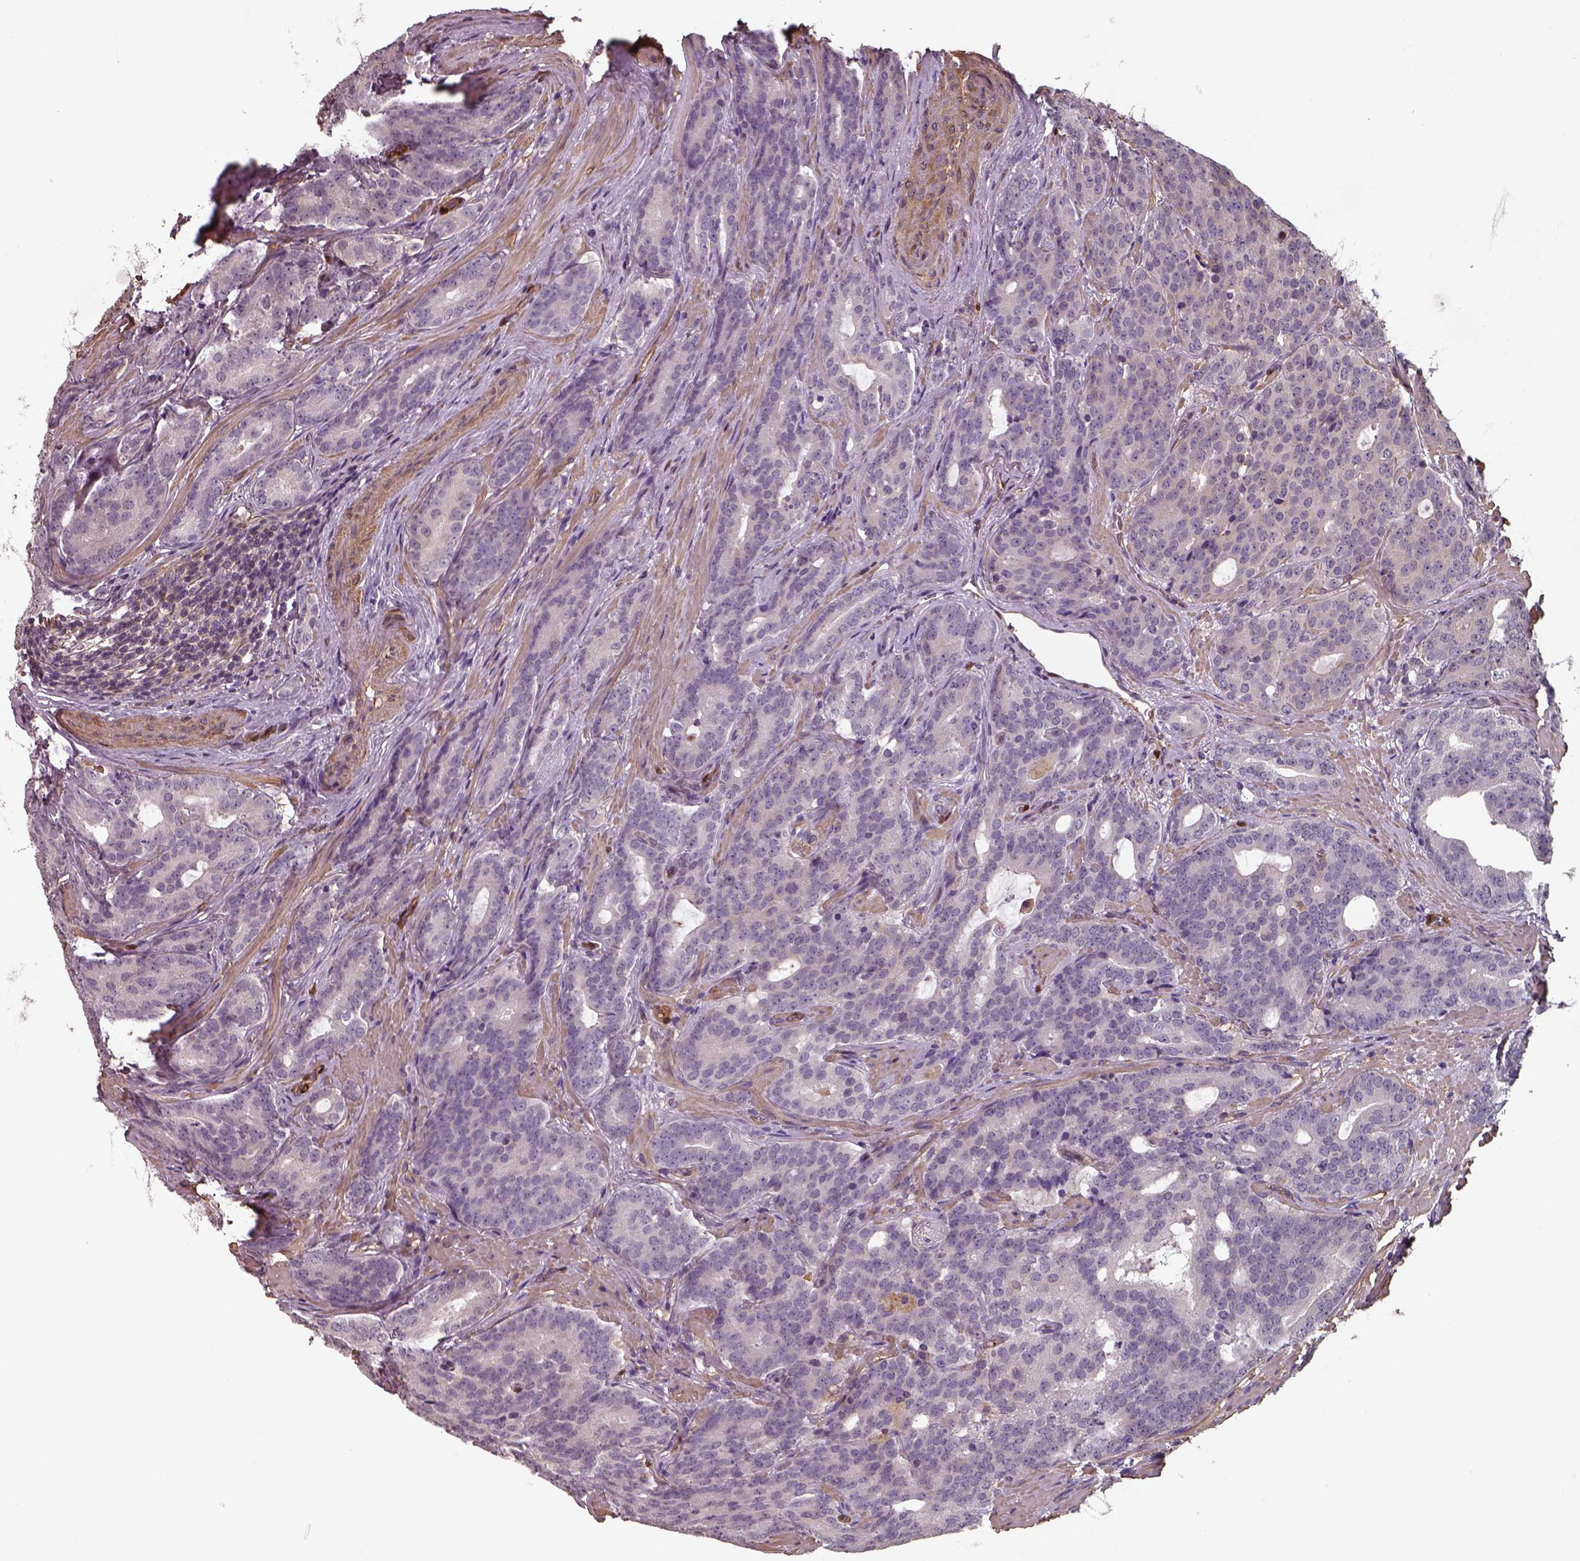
{"staining": {"intensity": "negative", "quantity": "none", "location": "none"}, "tissue": "prostate cancer", "cell_type": "Tumor cells", "image_type": "cancer", "snomed": [{"axis": "morphology", "description": "Adenocarcinoma, NOS"}, {"axis": "topography", "description": "Prostate"}], "caption": "Immunohistochemical staining of prostate adenocarcinoma exhibits no significant expression in tumor cells.", "gene": "ISYNA1", "patient": {"sex": "male", "age": 71}}